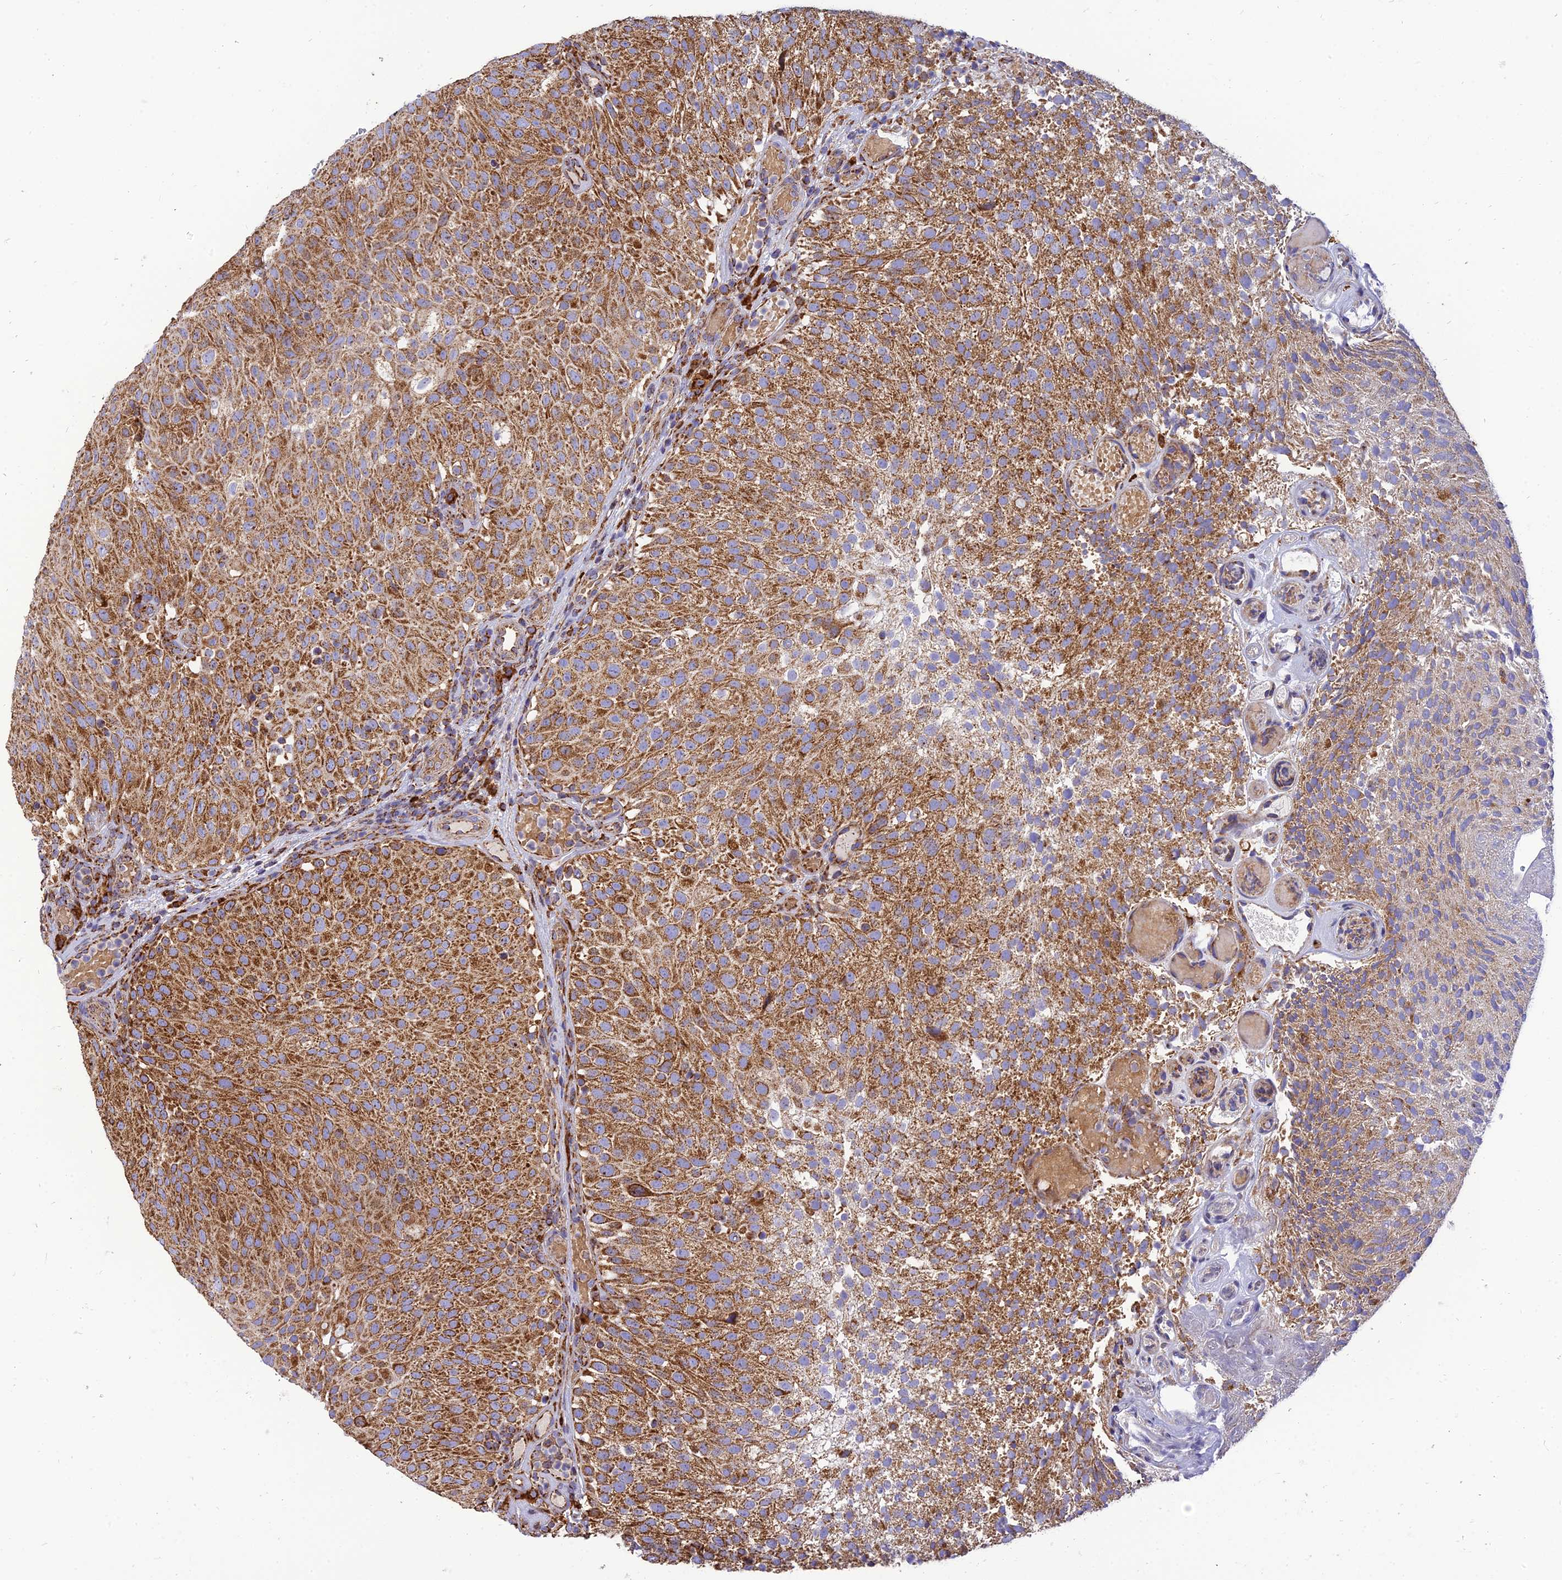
{"staining": {"intensity": "strong", "quantity": ">75%", "location": "cytoplasmic/membranous"}, "tissue": "urothelial cancer", "cell_type": "Tumor cells", "image_type": "cancer", "snomed": [{"axis": "morphology", "description": "Urothelial carcinoma, Low grade"}, {"axis": "topography", "description": "Urinary bladder"}], "caption": "Immunohistochemical staining of low-grade urothelial carcinoma exhibits high levels of strong cytoplasmic/membranous protein positivity in about >75% of tumor cells.", "gene": "THUMPD2", "patient": {"sex": "male", "age": 78}}